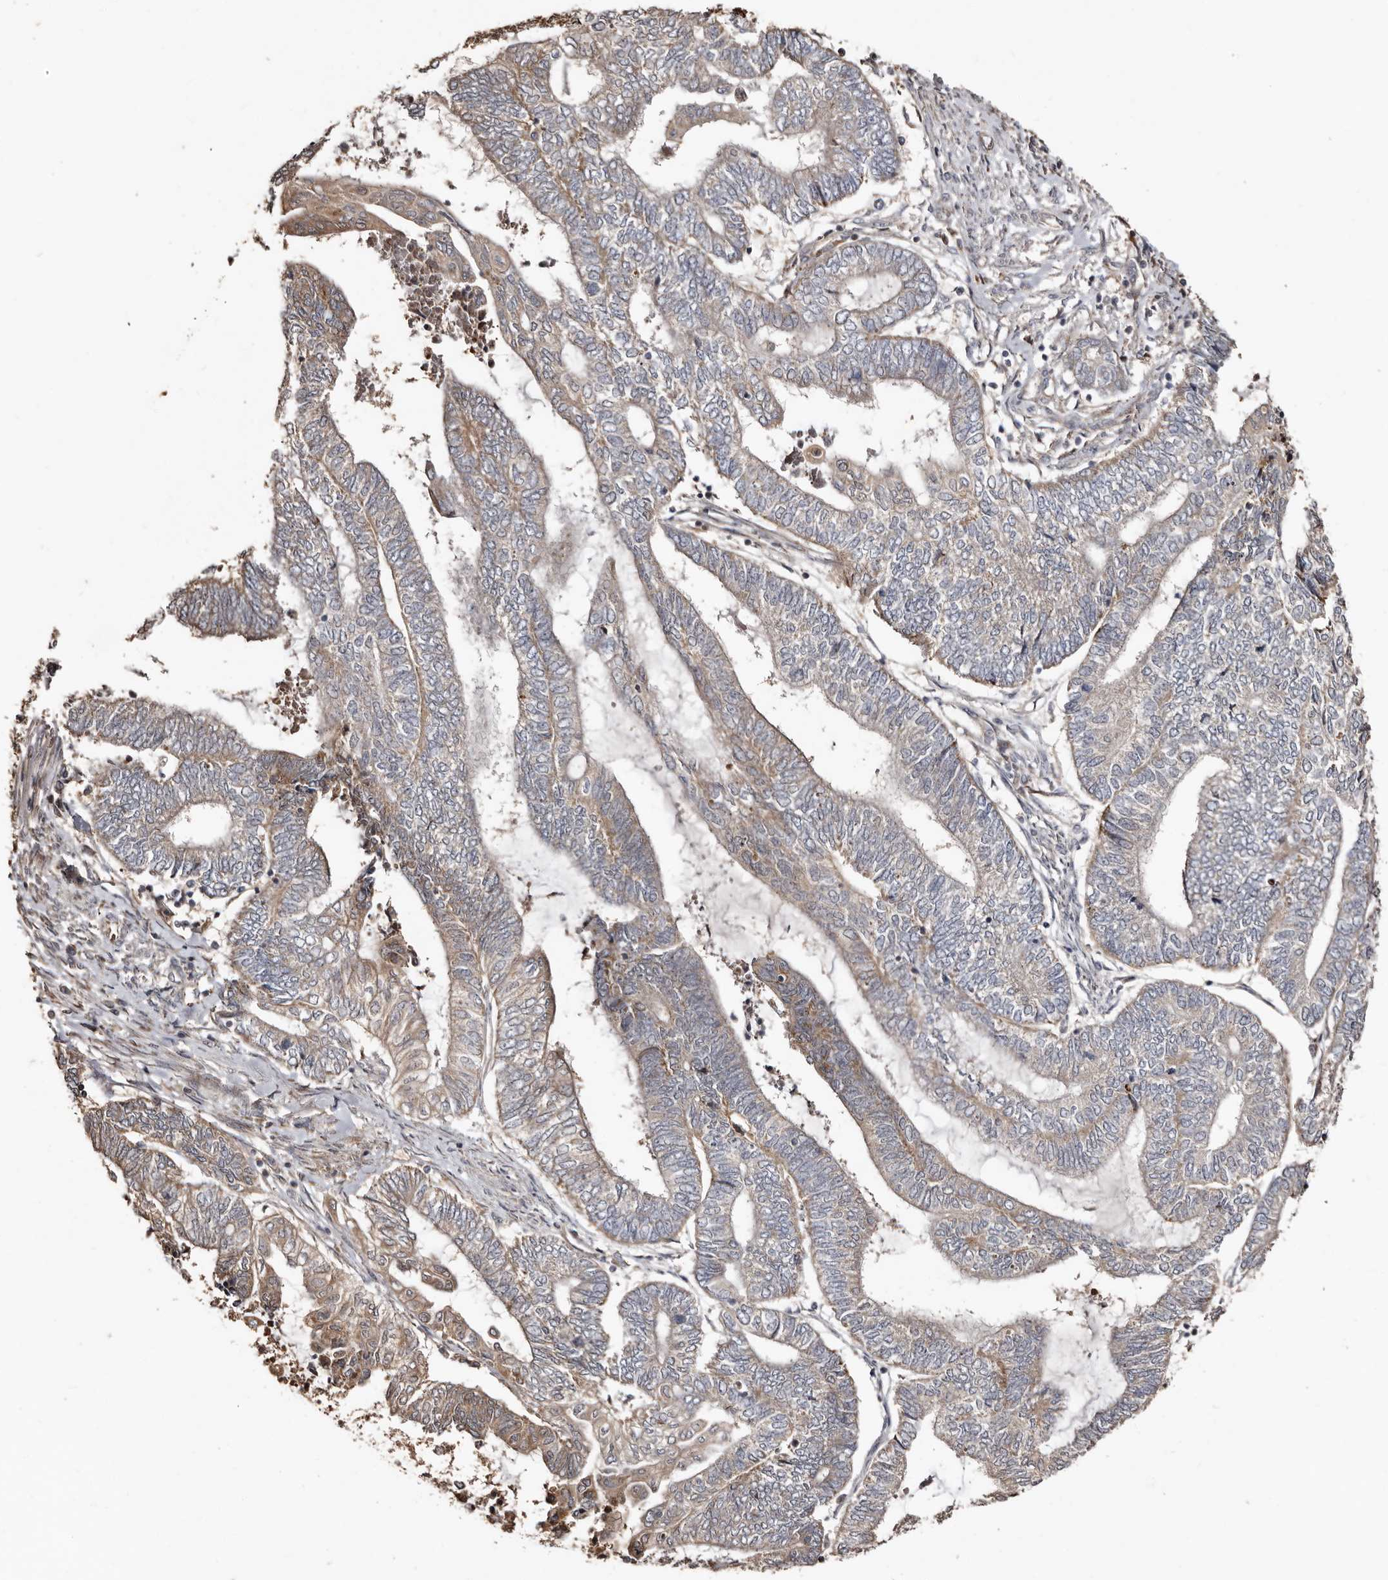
{"staining": {"intensity": "moderate", "quantity": "<25%", "location": "cytoplasmic/membranous"}, "tissue": "endometrial cancer", "cell_type": "Tumor cells", "image_type": "cancer", "snomed": [{"axis": "morphology", "description": "Adenocarcinoma, NOS"}, {"axis": "topography", "description": "Uterus"}, {"axis": "topography", "description": "Endometrium"}], "caption": "IHC photomicrograph of human adenocarcinoma (endometrial) stained for a protein (brown), which shows low levels of moderate cytoplasmic/membranous staining in approximately <25% of tumor cells.", "gene": "MACC1", "patient": {"sex": "female", "age": 70}}